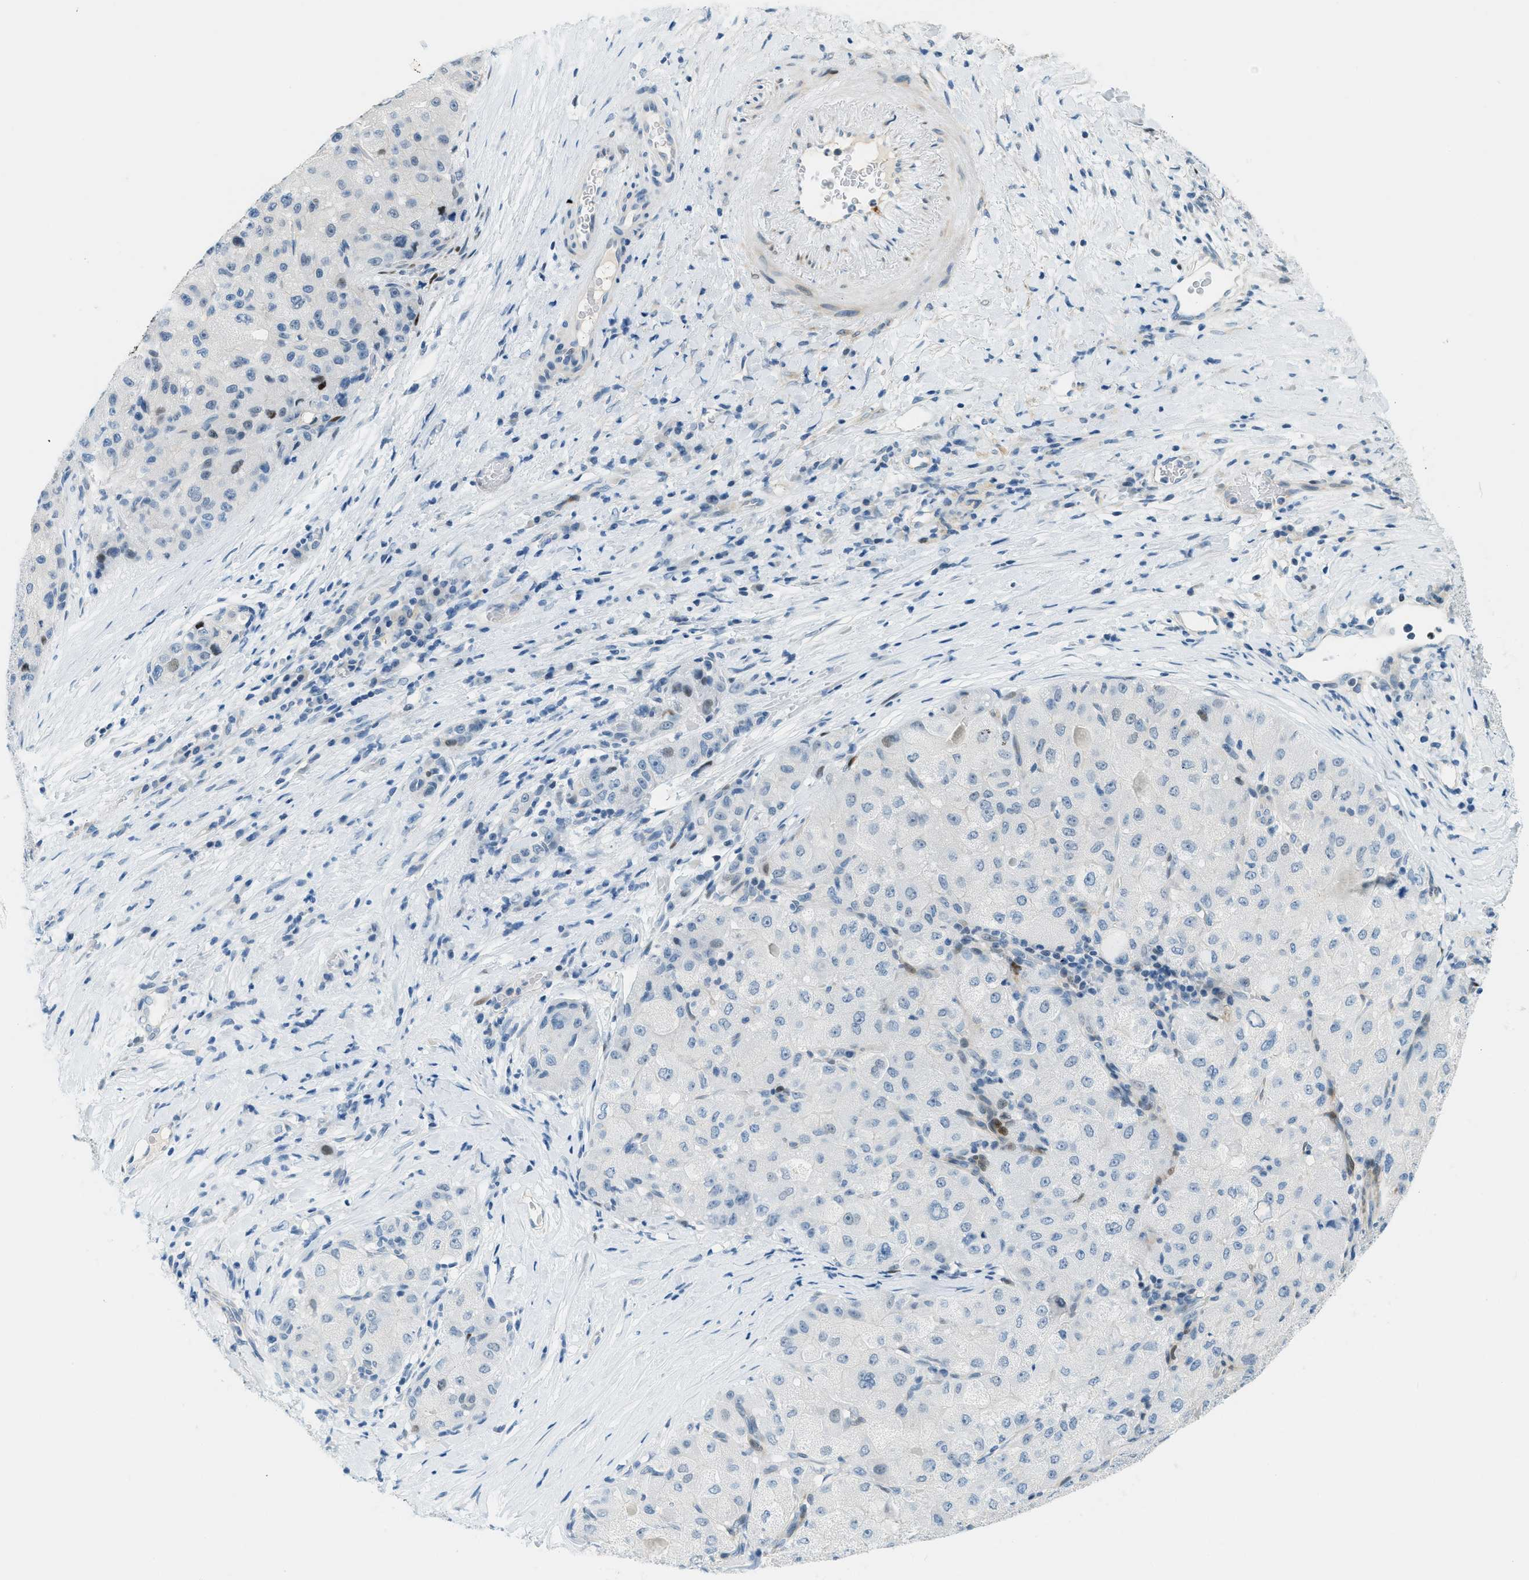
{"staining": {"intensity": "negative", "quantity": "none", "location": "none"}, "tissue": "liver cancer", "cell_type": "Tumor cells", "image_type": "cancer", "snomed": [{"axis": "morphology", "description": "Carcinoma, Hepatocellular, NOS"}, {"axis": "topography", "description": "Liver"}], "caption": "Liver hepatocellular carcinoma was stained to show a protein in brown. There is no significant expression in tumor cells.", "gene": "CYP4X1", "patient": {"sex": "male", "age": 80}}